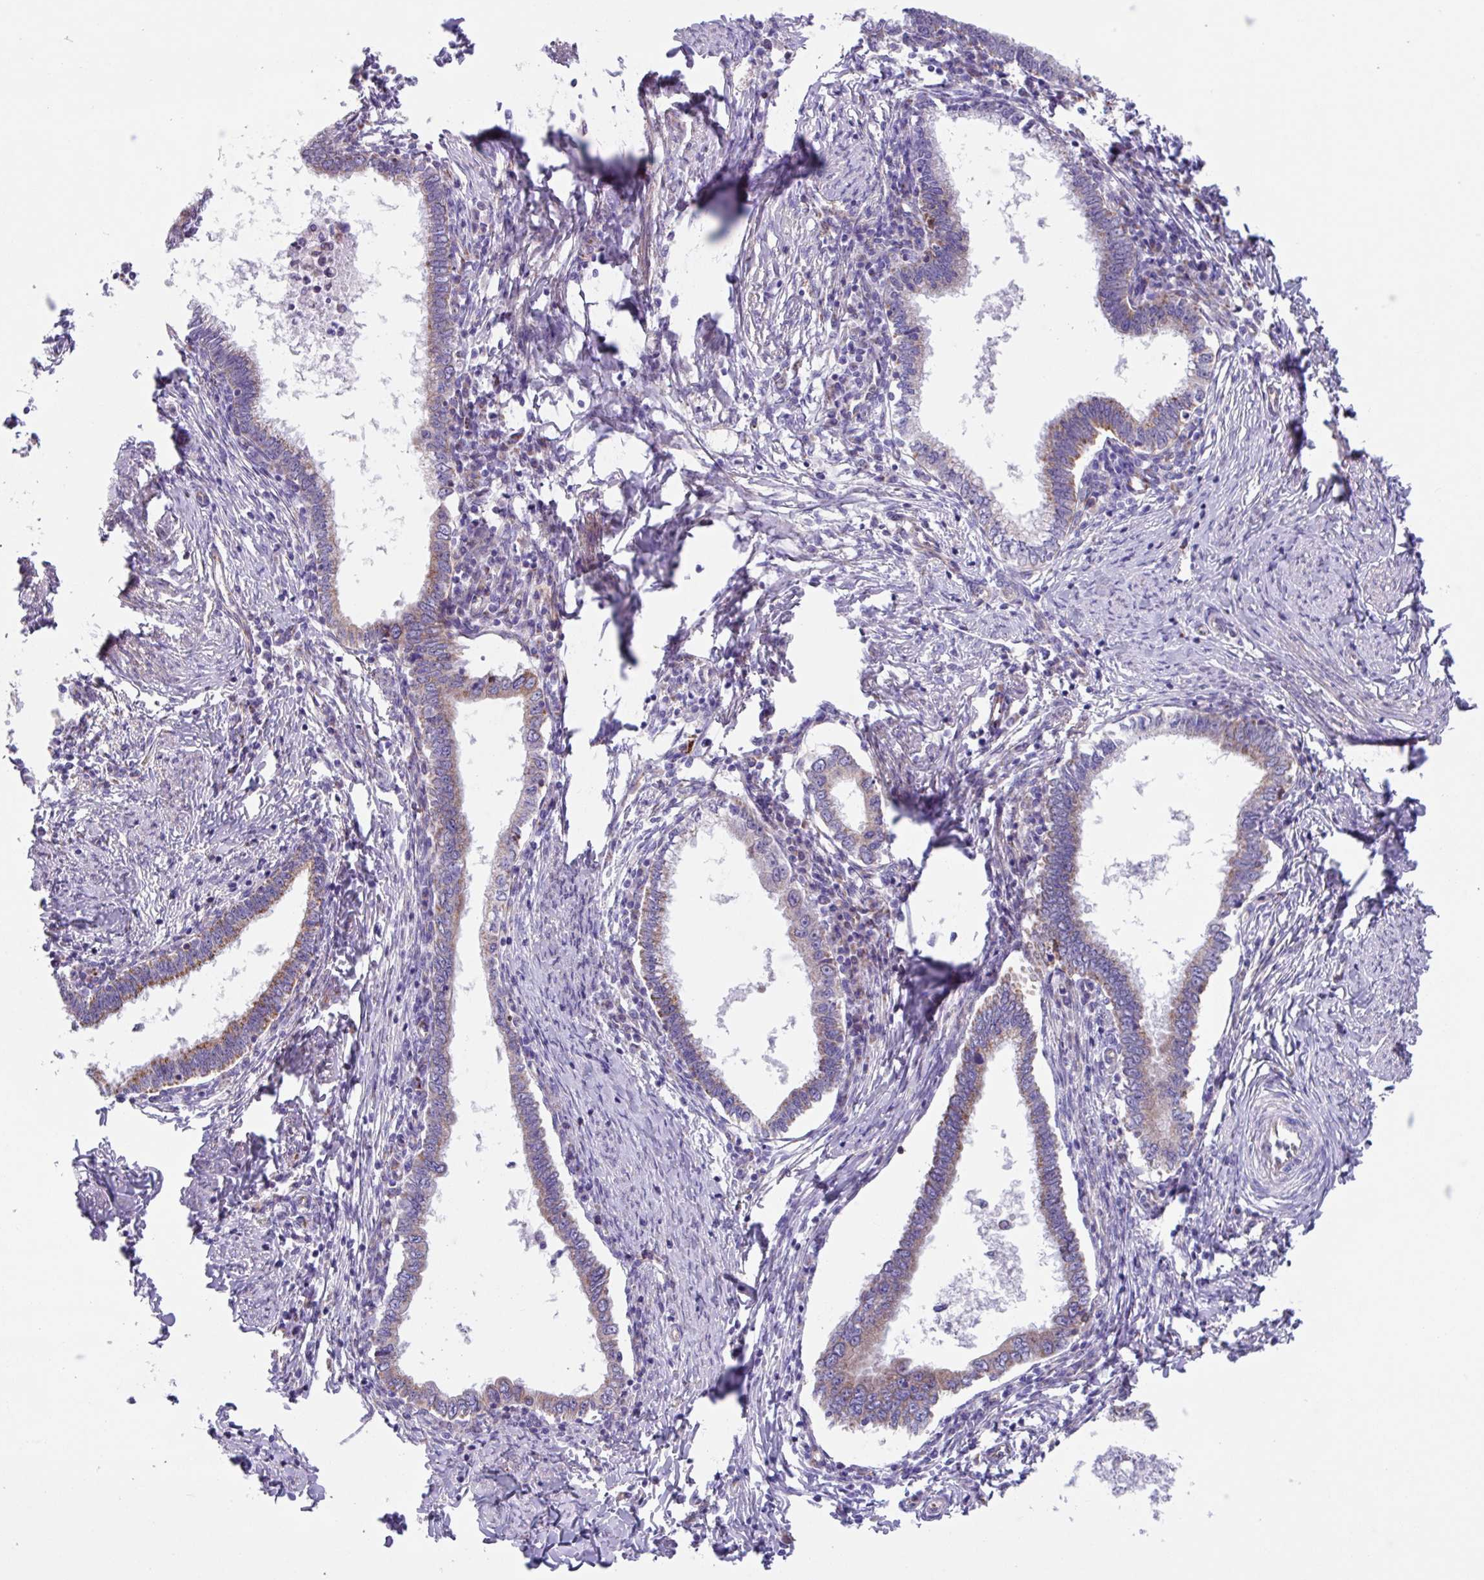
{"staining": {"intensity": "moderate", "quantity": "25%-75%", "location": "cytoplasmic/membranous"}, "tissue": "cervical cancer", "cell_type": "Tumor cells", "image_type": "cancer", "snomed": [{"axis": "morphology", "description": "Adenocarcinoma, NOS"}, {"axis": "topography", "description": "Cervix"}], "caption": "IHC of human cervical adenocarcinoma displays medium levels of moderate cytoplasmic/membranous positivity in about 25%-75% of tumor cells.", "gene": "OTULIN", "patient": {"sex": "female", "age": 36}}